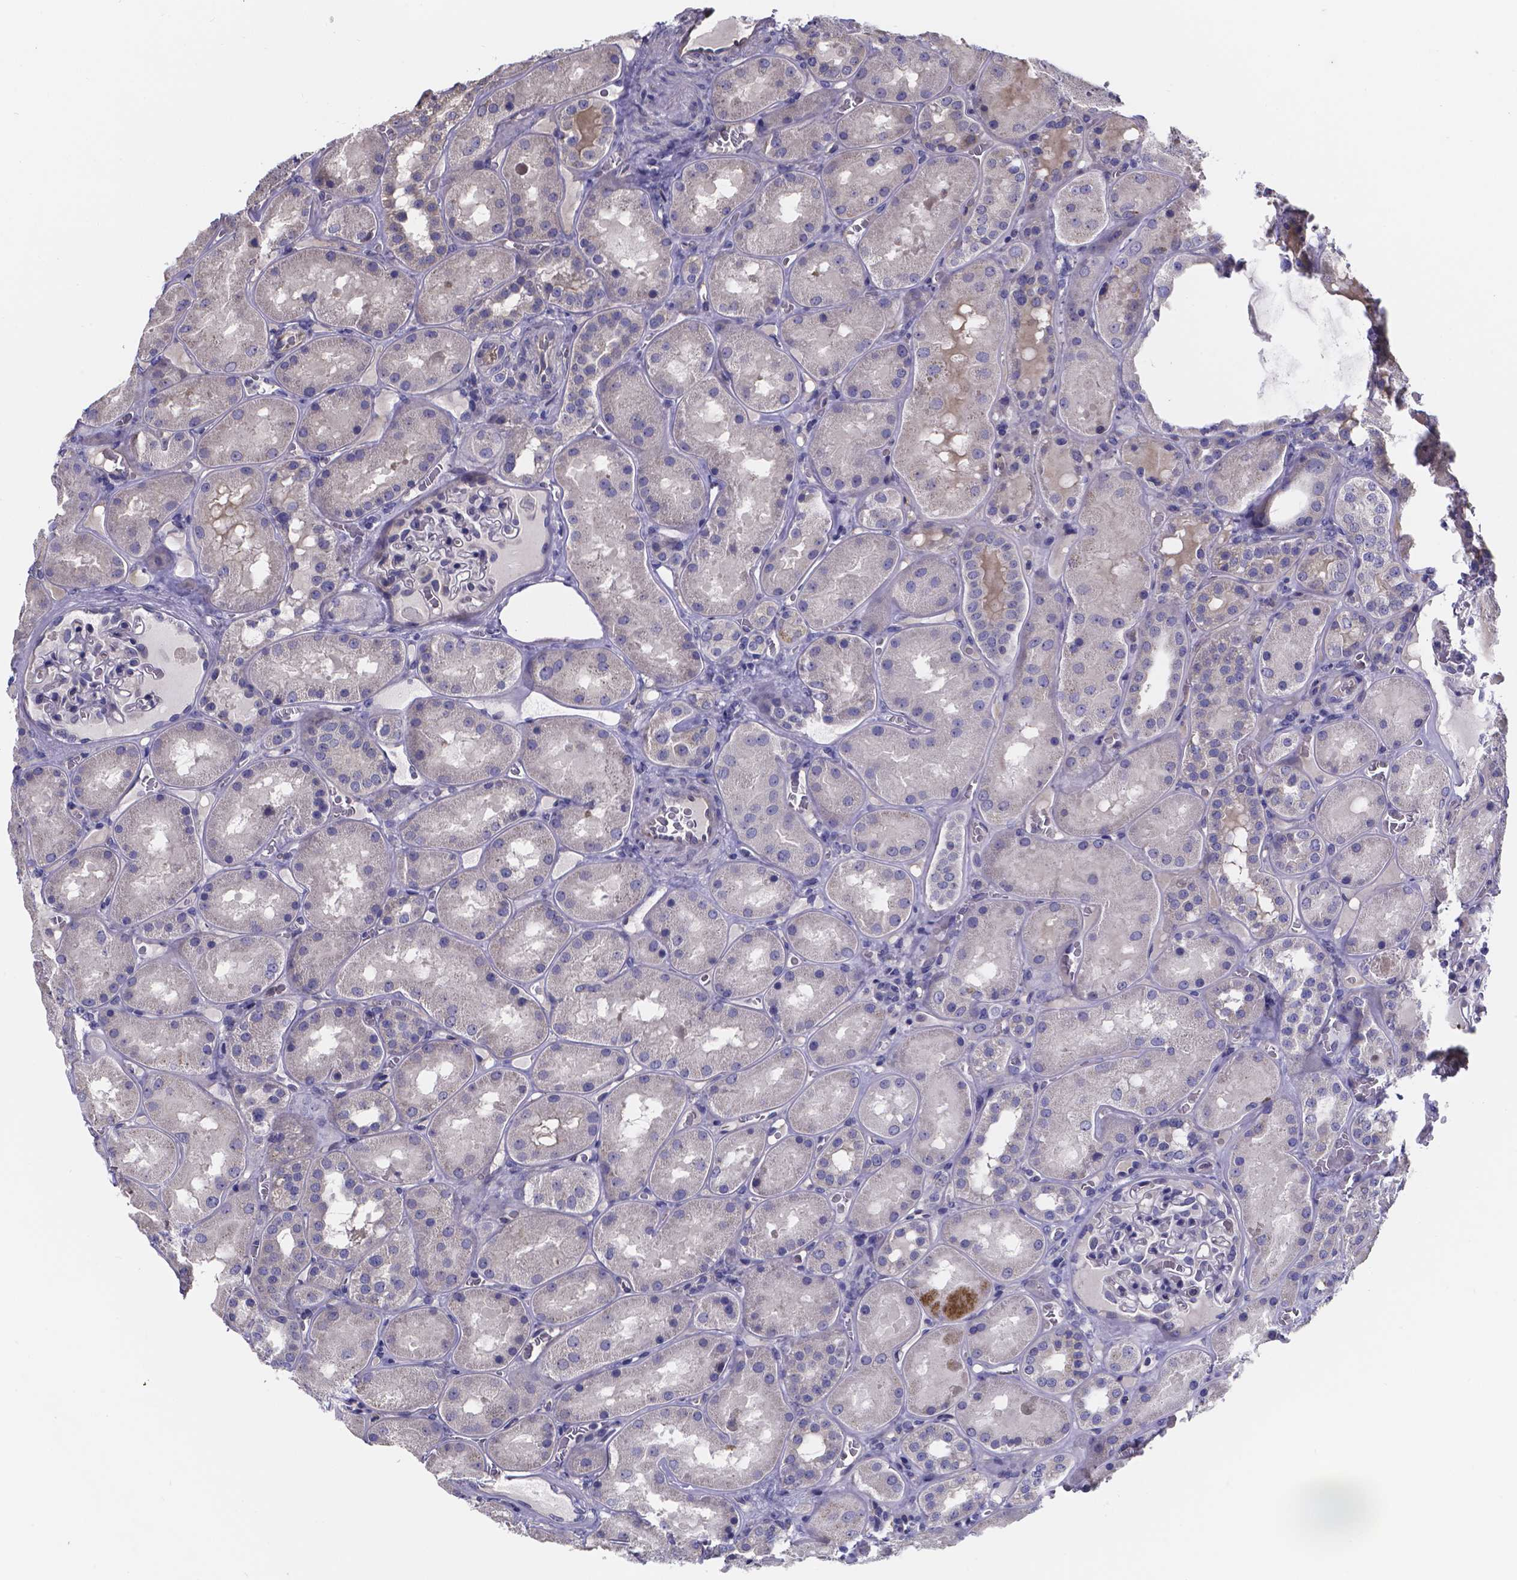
{"staining": {"intensity": "negative", "quantity": "none", "location": "none"}, "tissue": "kidney", "cell_type": "Cells in glomeruli", "image_type": "normal", "snomed": [{"axis": "morphology", "description": "Normal tissue, NOS"}, {"axis": "topography", "description": "Kidney"}], "caption": "Micrograph shows no protein staining in cells in glomeruli of benign kidney.", "gene": "SFRP4", "patient": {"sex": "male", "age": 73}}